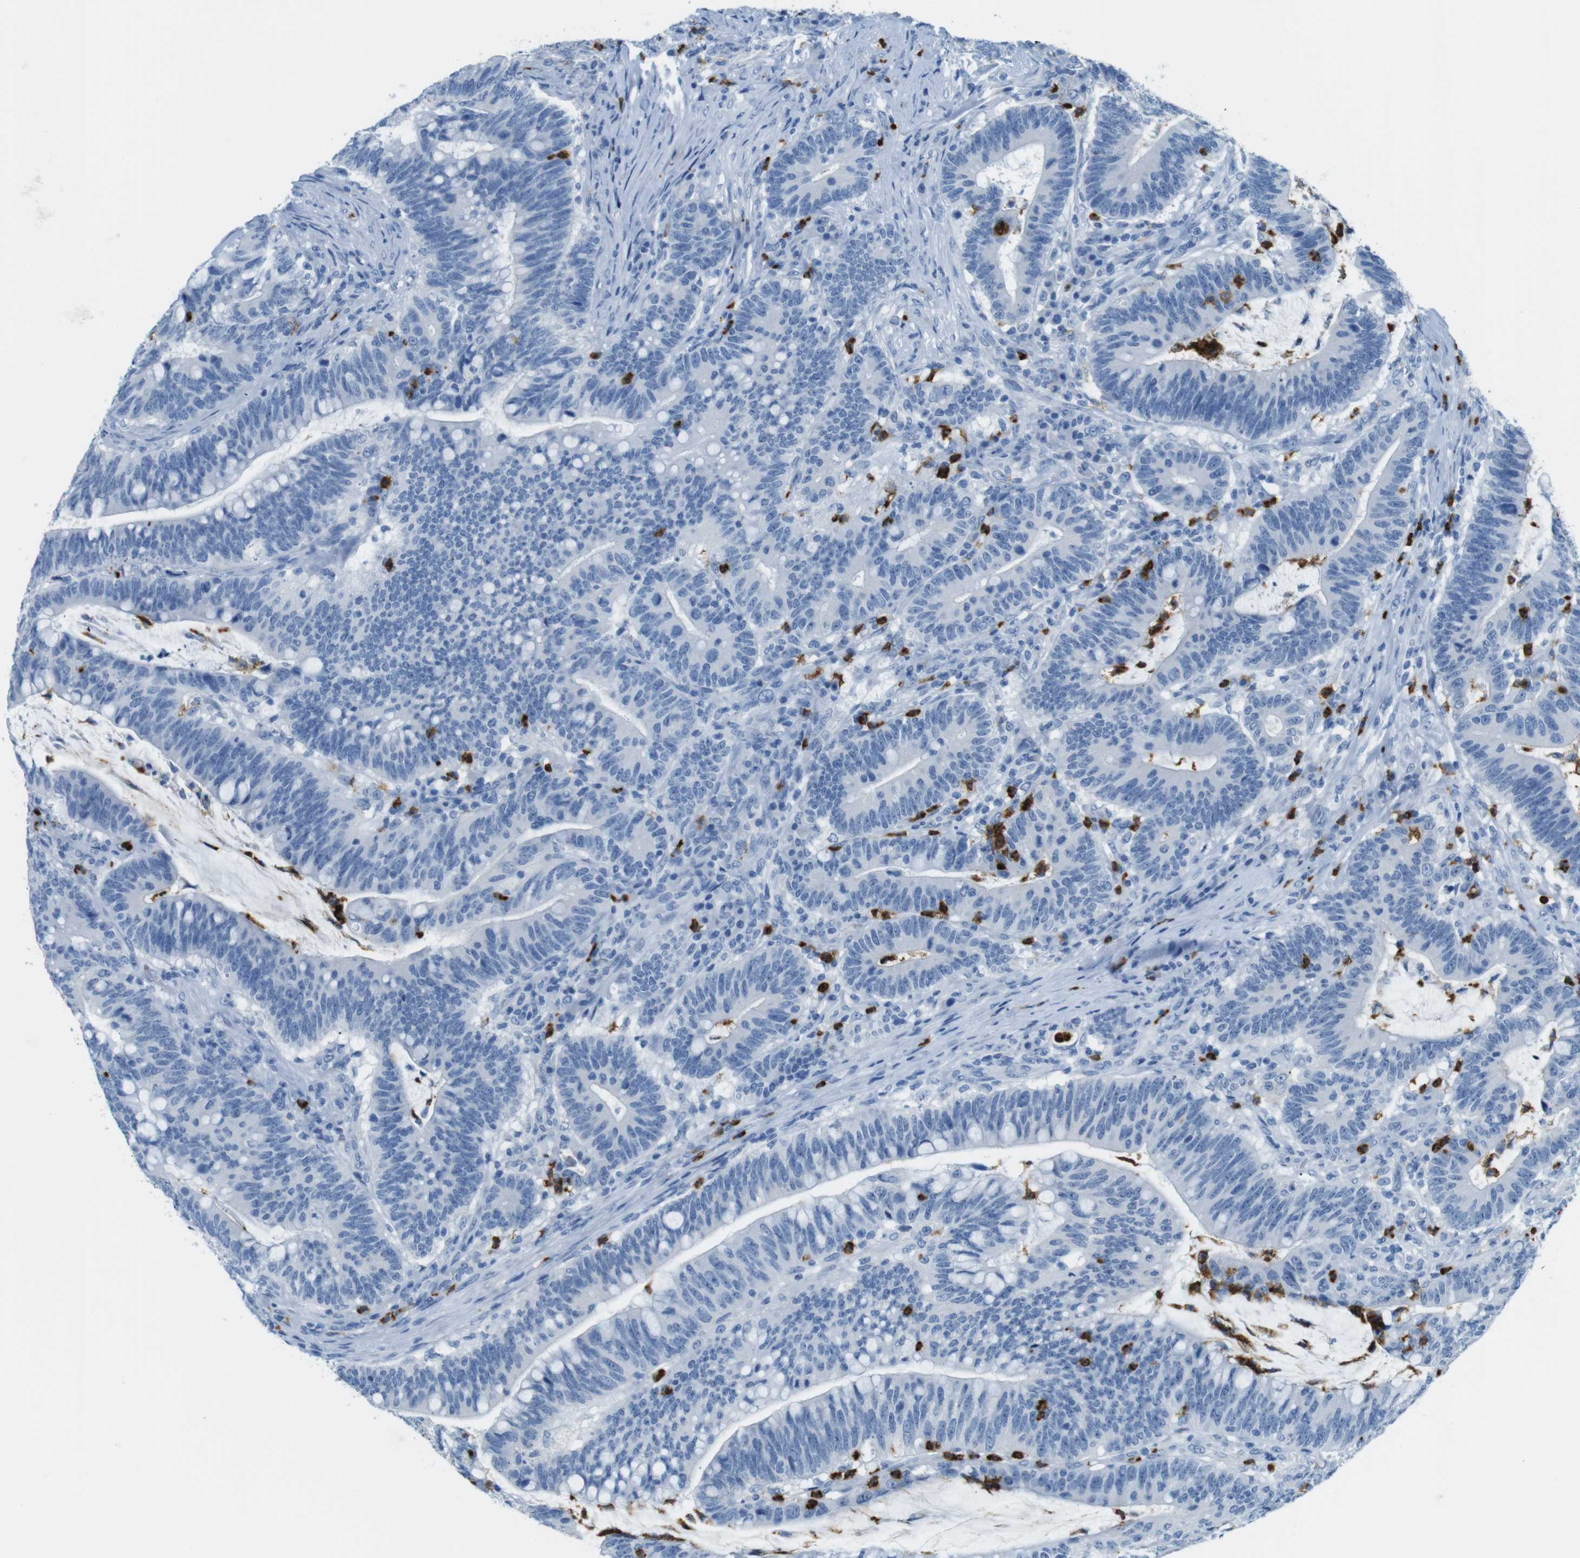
{"staining": {"intensity": "negative", "quantity": "none", "location": "none"}, "tissue": "colorectal cancer", "cell_type": "Tumor cells", "image_type": "cancer", "snomed": [{"axis": "morphology", "description": "Normal tissue, NOS"}, {"axis": "morphology", "description": "Adenocarcinoma, NOS"}, {"axis": "topography", "description": "Colon"}], "caption": "DAB (3,3'-diaminobenzidine) immunohistochemical staining of colorectal cancer (adenocarcinoma) reveals no significant expression in tumor cells.", "gene": "MCEMP1", "patient": {"sex": "female", "age": 66}}